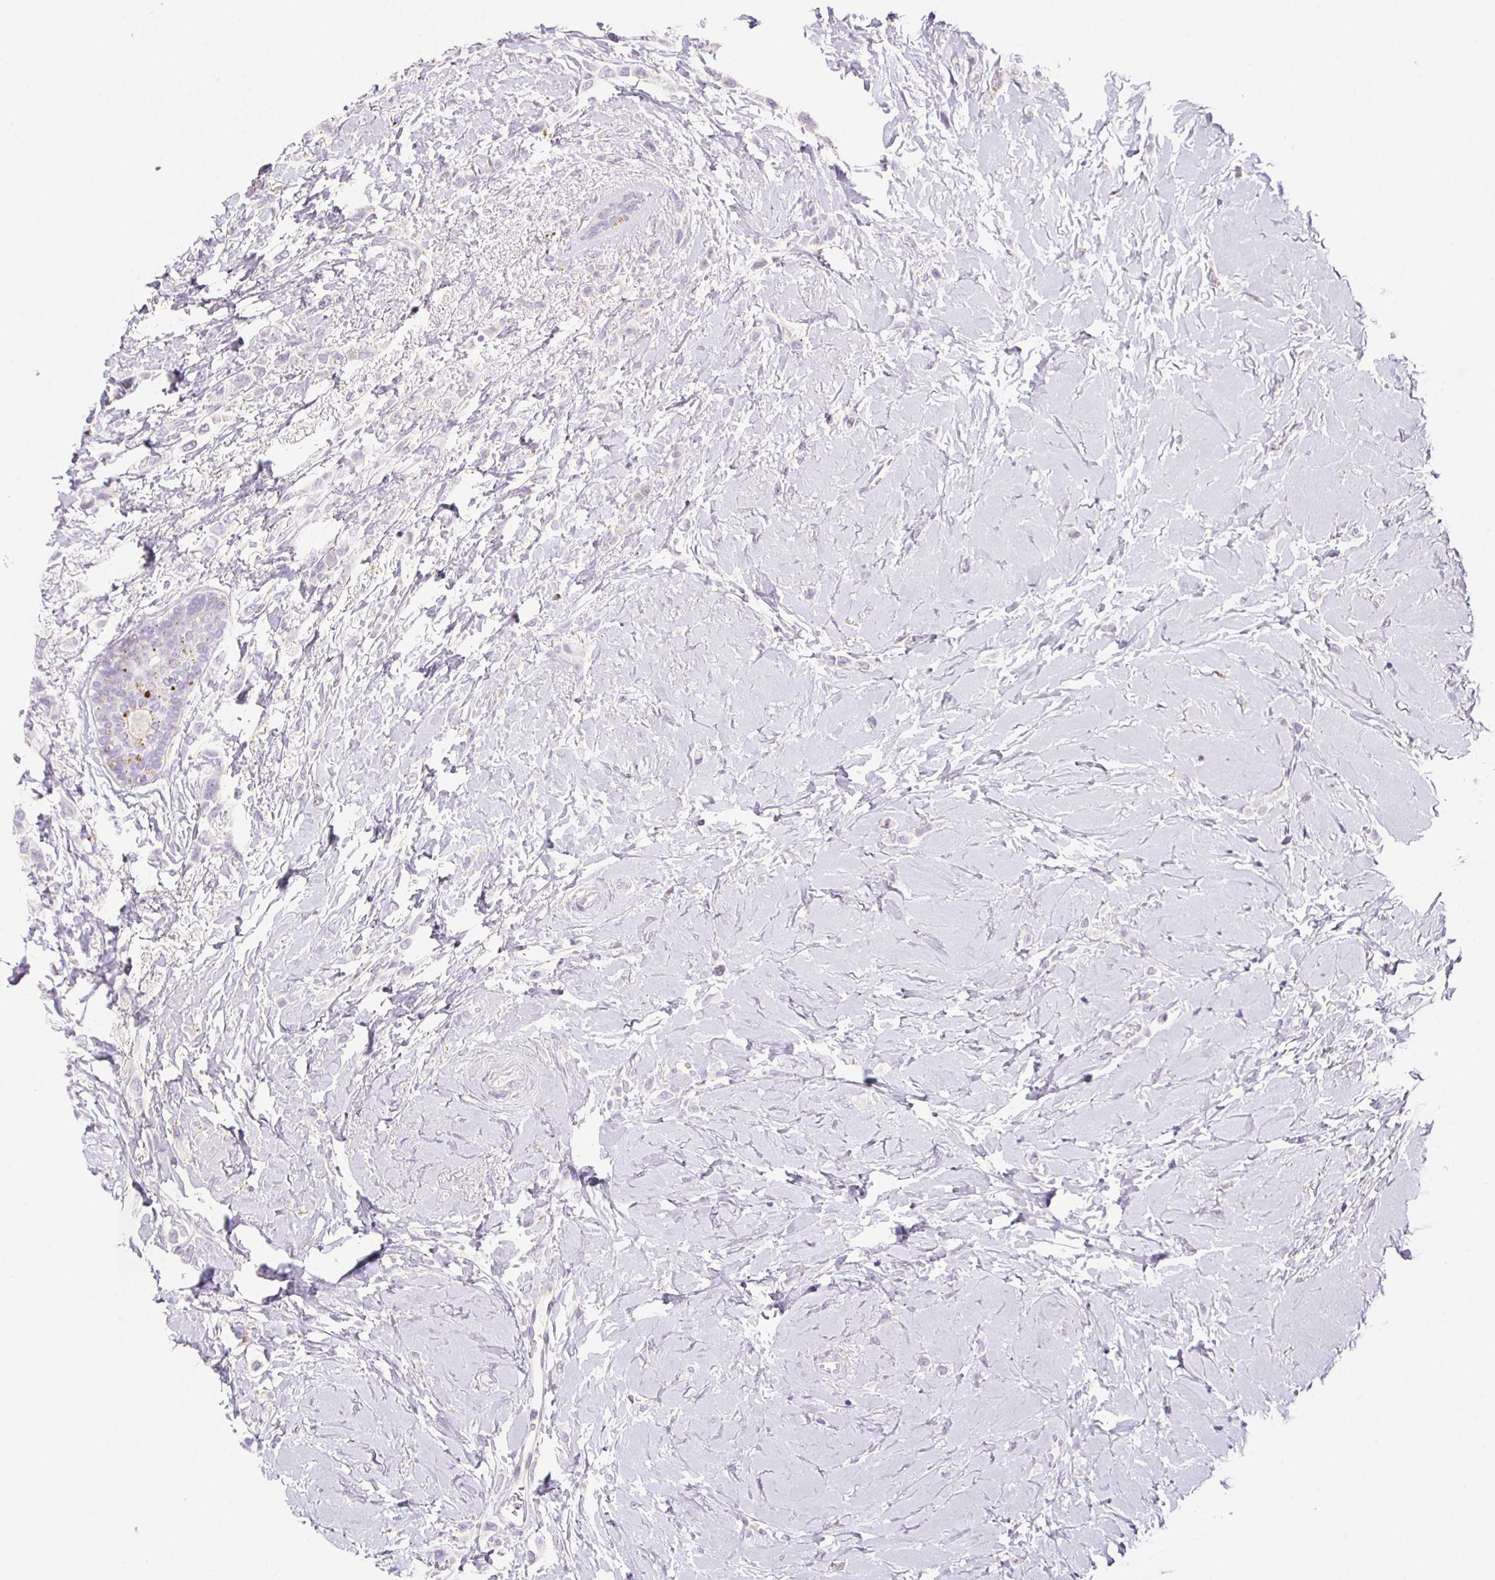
{"staining": {"intensity": "negative", "quantity": "none", "location": "none"}, "tissue": "breast cancer", "cell_type": "Tumor cells", "image_type": "cancer", "snomed": [{"axis": "morphology", "description": "Lobular carcinoma"}, {"axis": "topography", "description": "Breast"}], "caption": "The image displays no significant positivity in tumor cells of breast lobular carcinoma. (DAB IHC, high magnification).", "gene": "LIPA", "patient": {"sex": "female", "age": 66}}